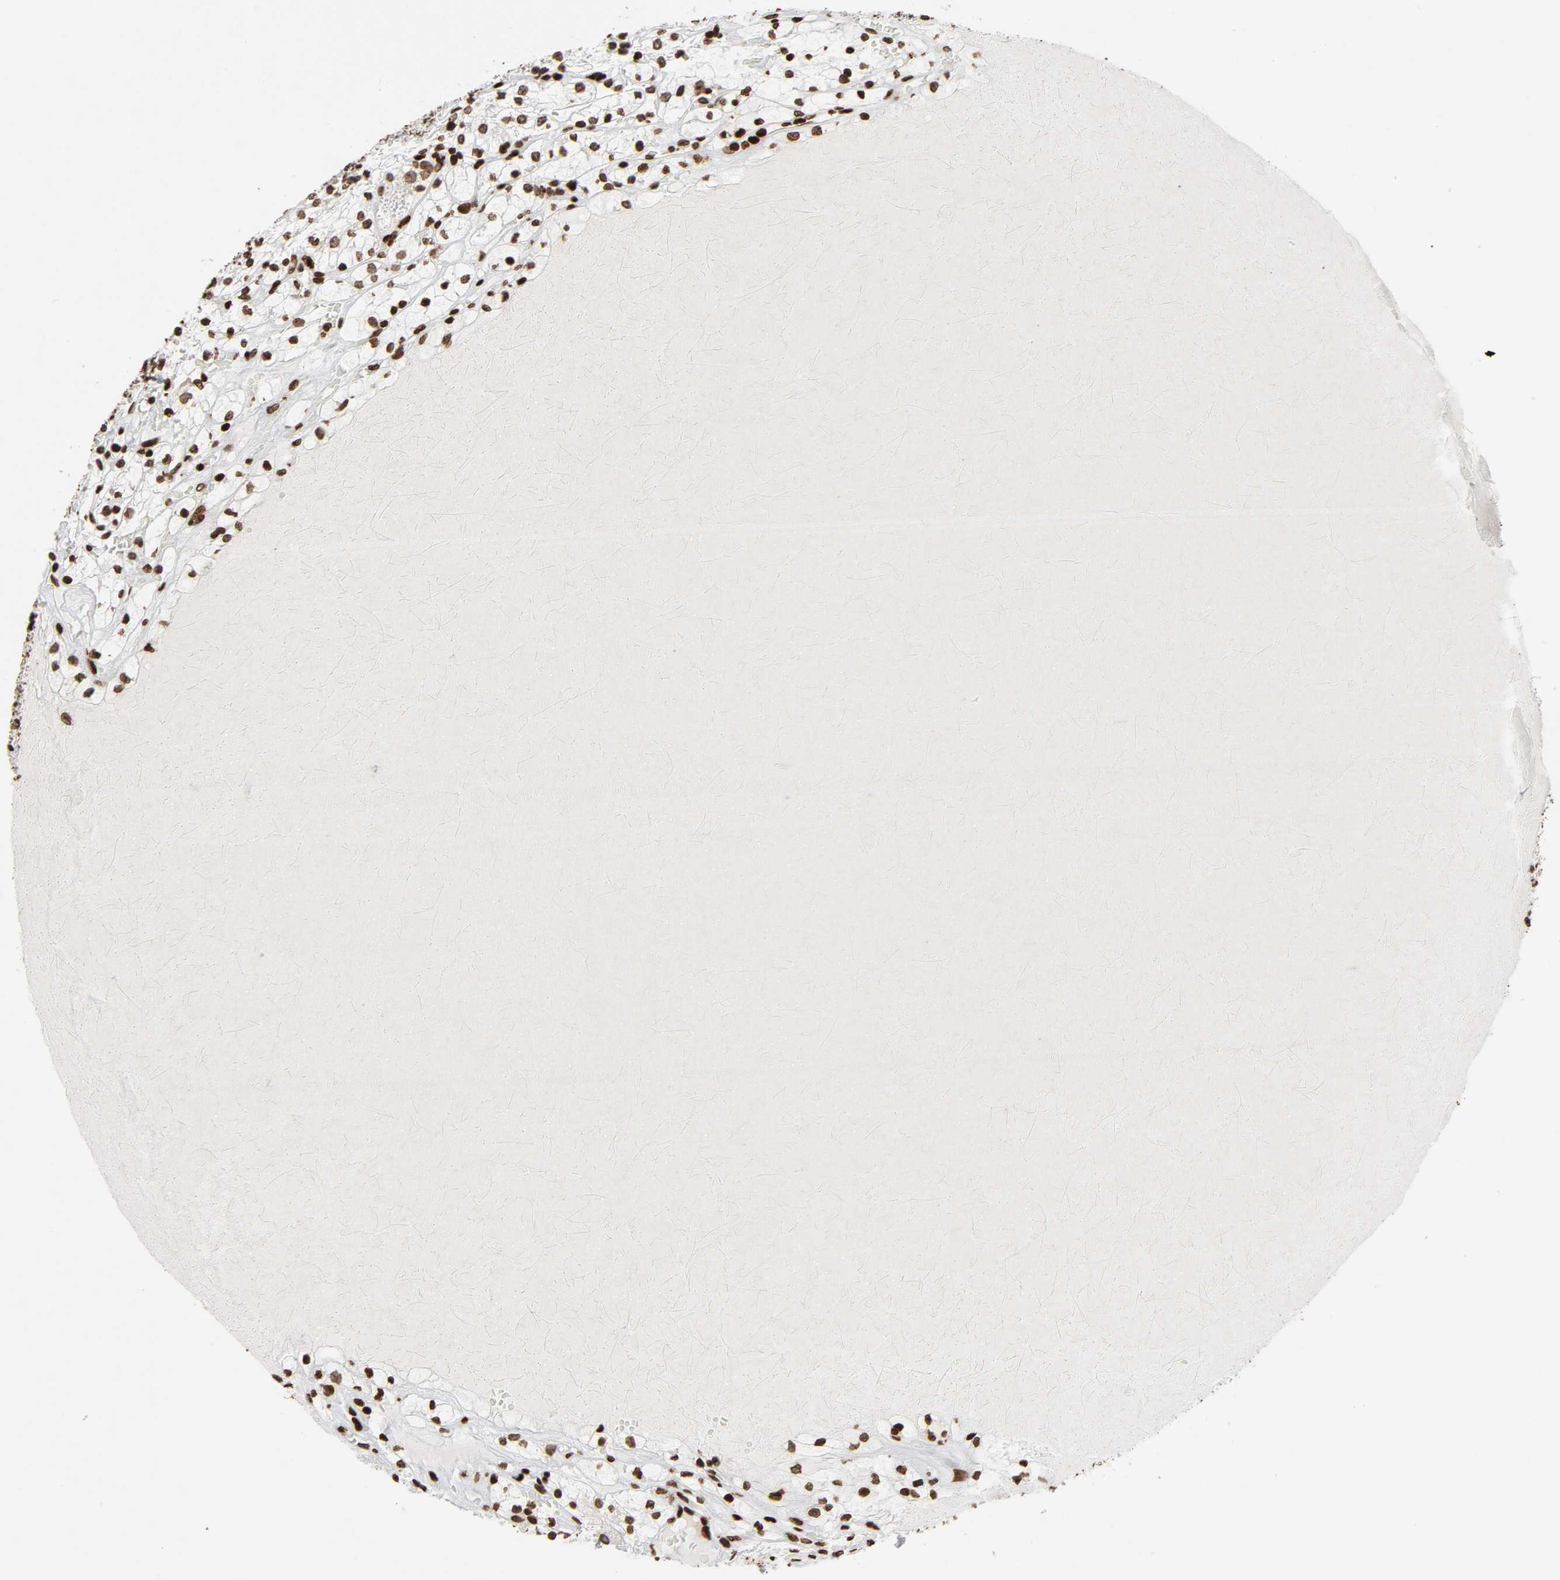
{"staining": {"intensity": "strong", "quantity": ">75%", "location": "nuclear"}, "tissue": "renal cancer", "cell_type": "Tumor cells", "image_type": "cancer", "snomed": [{"axis": "morphology", "description": "Adenocarcinoma, NOS"}, {"axis": "topography", "description": "Kidney"}], "caption": "Tumor cells display high levels of strong nuclear expression in approximately >75% of cells in renal cancer (adenocarcinoma).", "gene": "RXRA", "patient": {"sex": "female", "age": 60}}